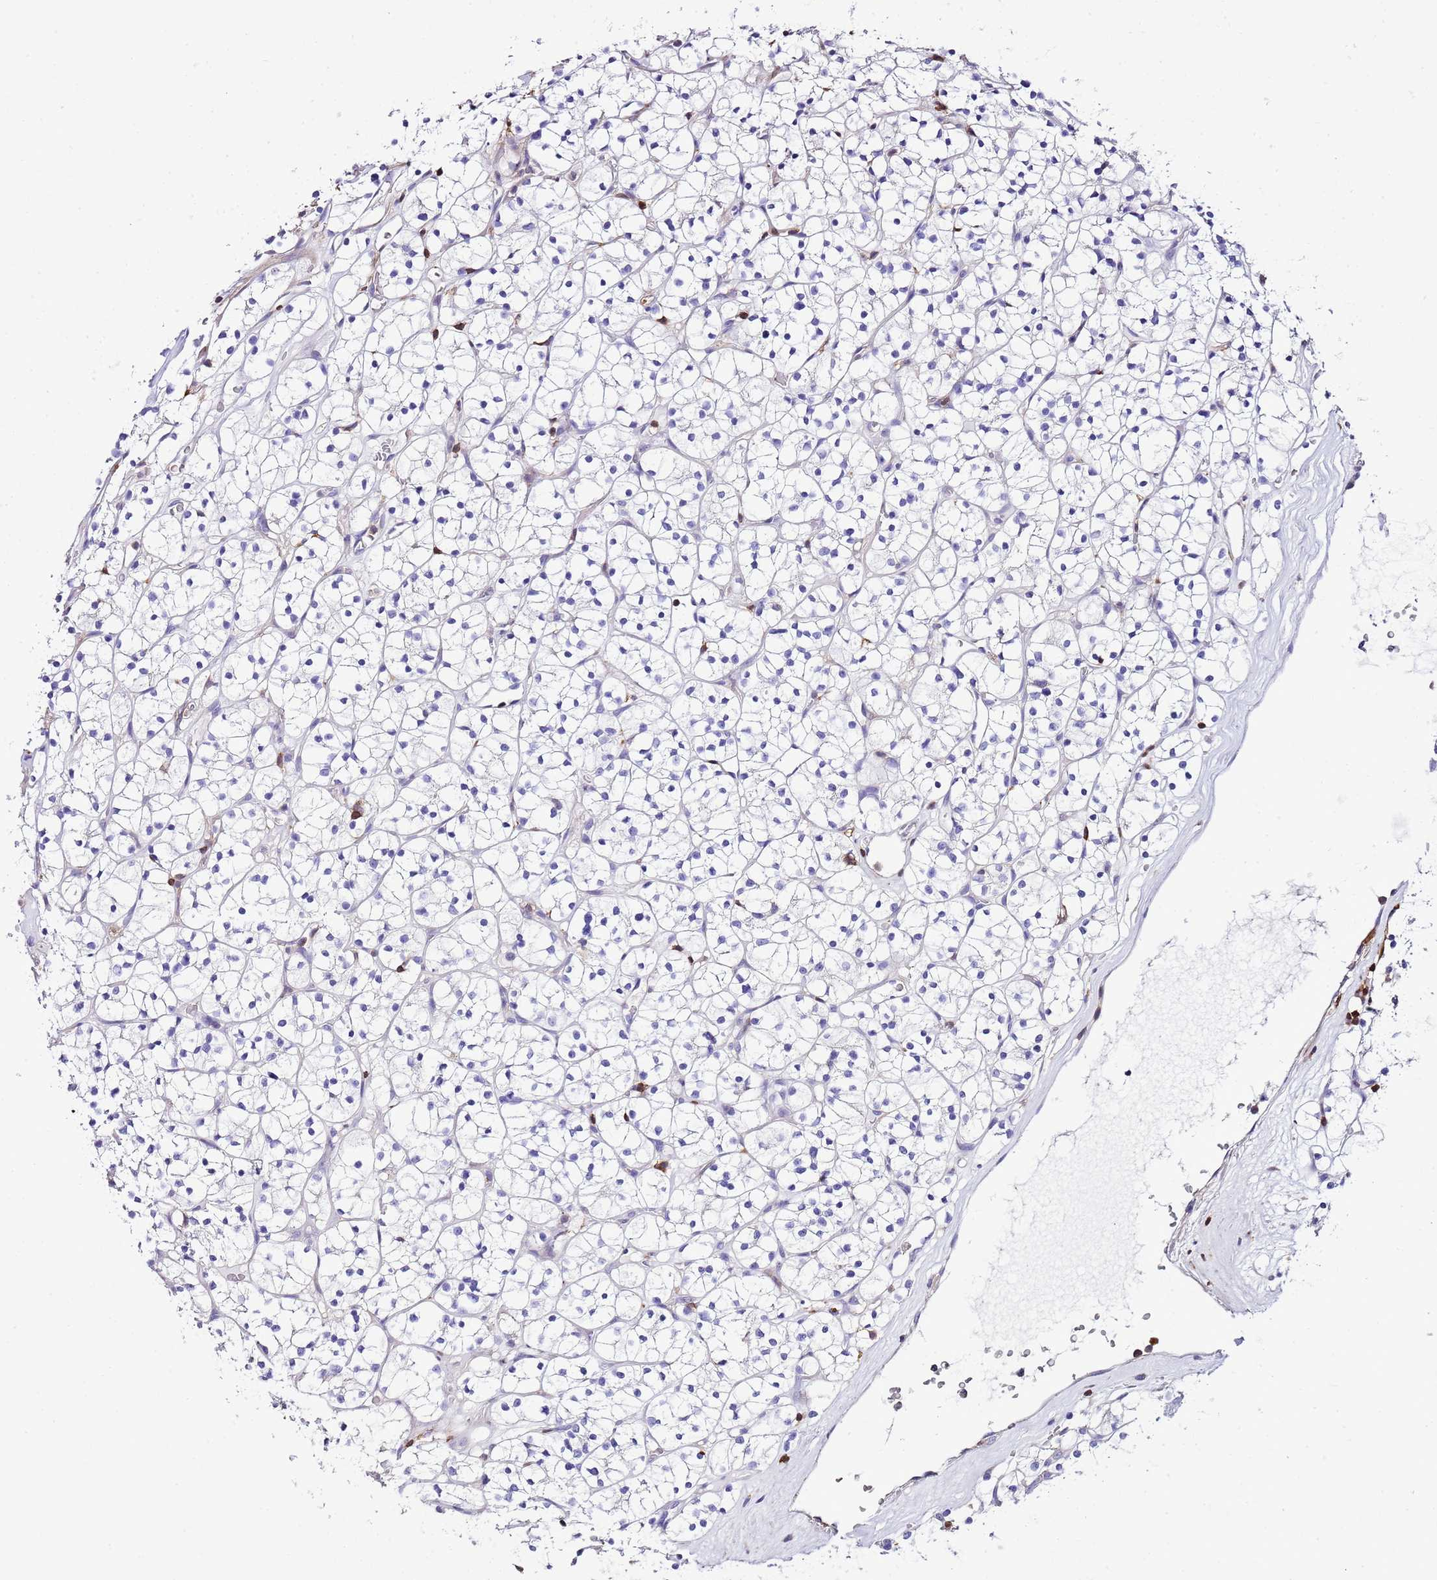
{"staining": {"intensity": "negative", "quantity": "none", "location": "none"}, "tissue": "renal cancer", "cell_type": "Tumor cells", "image_type": "cancer", "snomed": [{"axis": "morphology", "description": "Adenocarcinoma, NOS"}, {"axis": "topography", "description": "Kidney"}], "caption": "Image shows no significant protein staining in tumor cells of adenocarcinoma (renal).", "gene": "CNN2", "patient": {"sex": "female", "age": 64}}